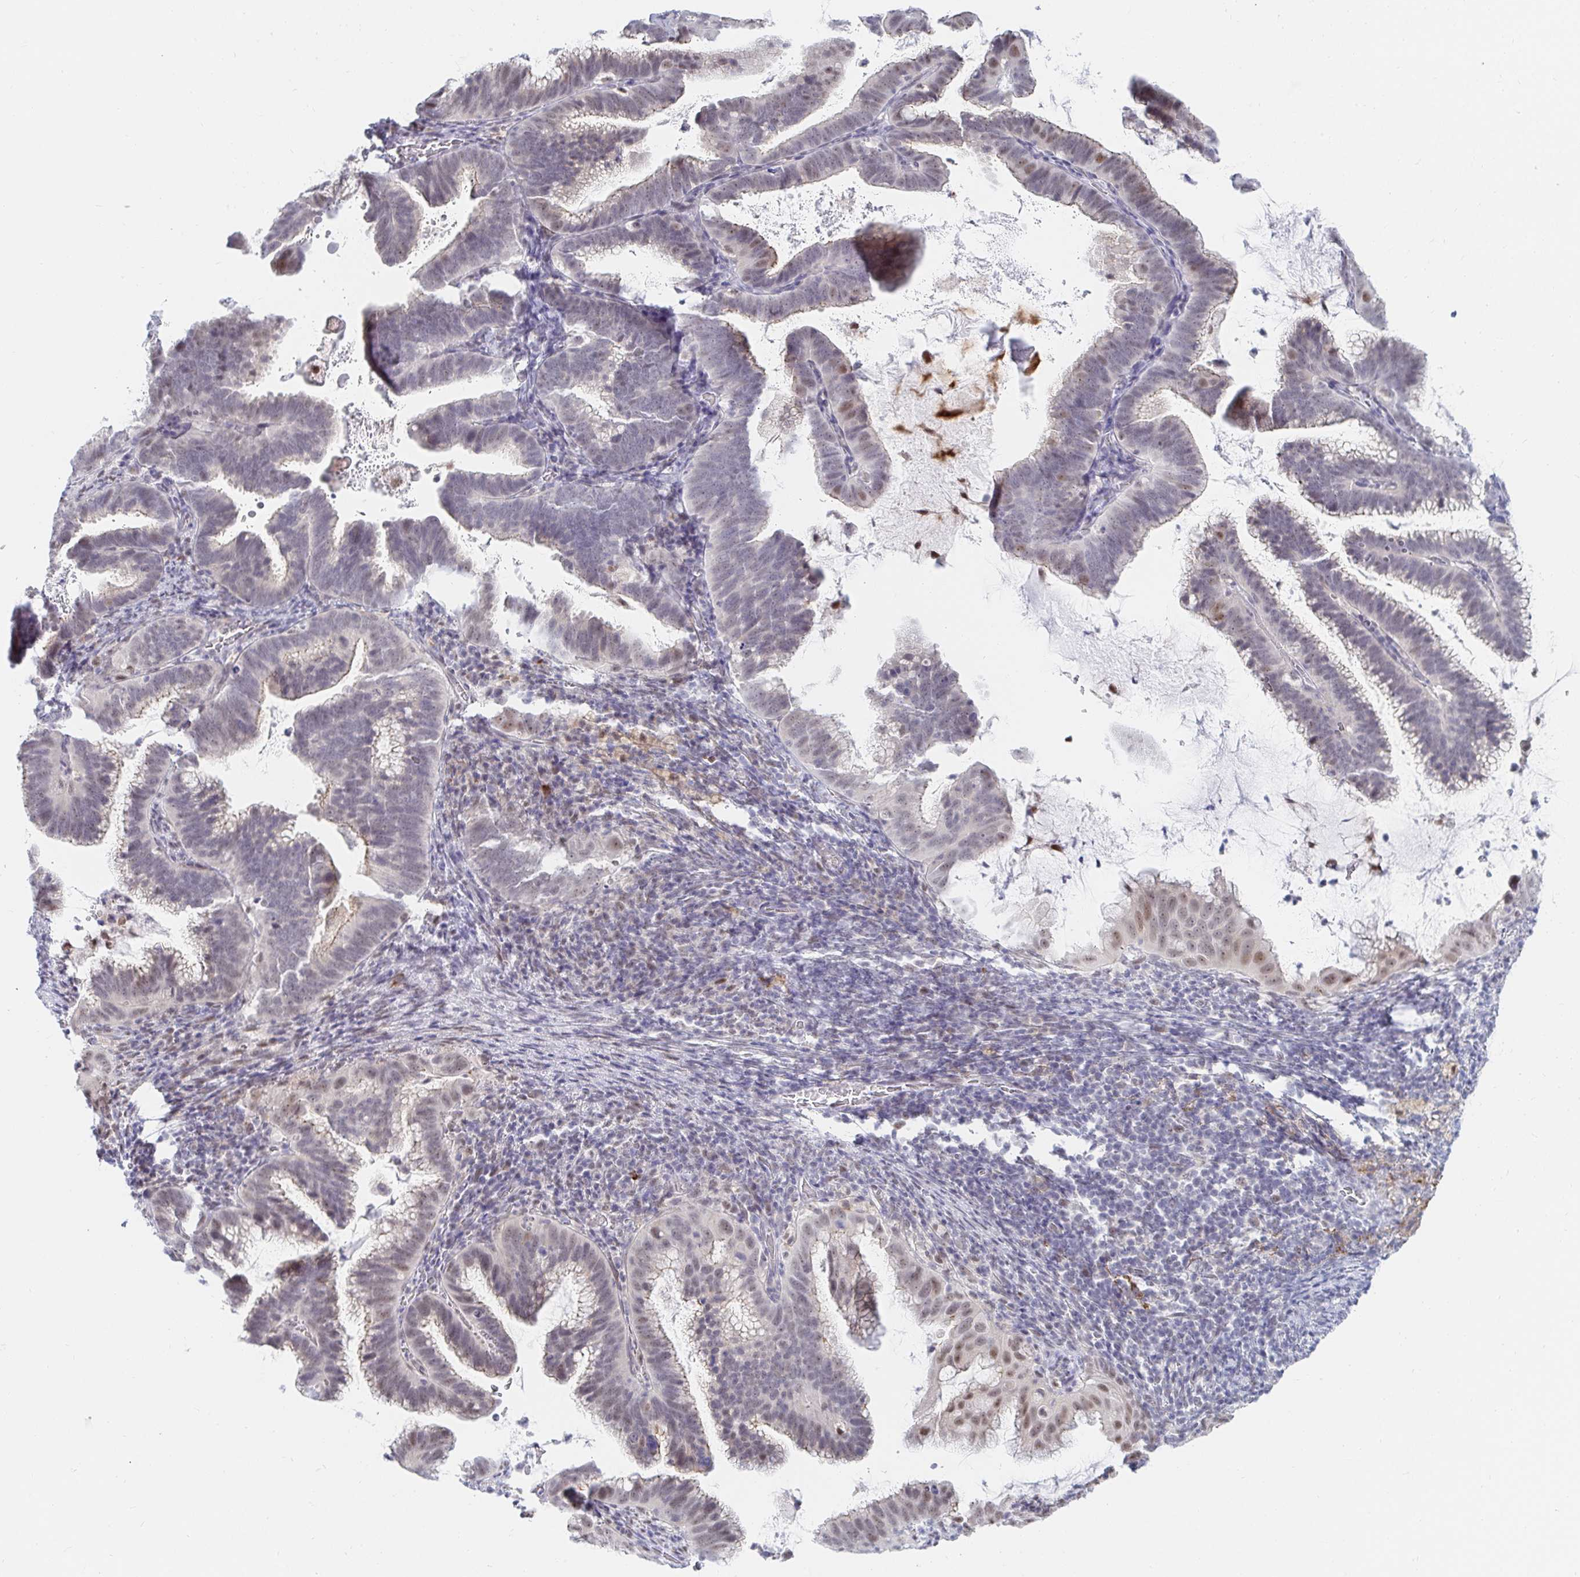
{"staining": {"intensity": "moderate", "quantity": "<25%", "location": "nuclear"}, "tissue": "cervical cancer", "cell_type": "Tumor cells", "image_type": "cancer", "snomed": [{"axis": "morphology", "description": "Adenocarcinoma, NOS"}, {"axis": "topography", "description": "Cervix"}], "caption": "Tumor cells demonstrate moderate nuclear positivity in about <25% of cells in cervical adenocarcinoma.", "gene": "COL28A1", "patient": {"sex": "female", "age": 61}}